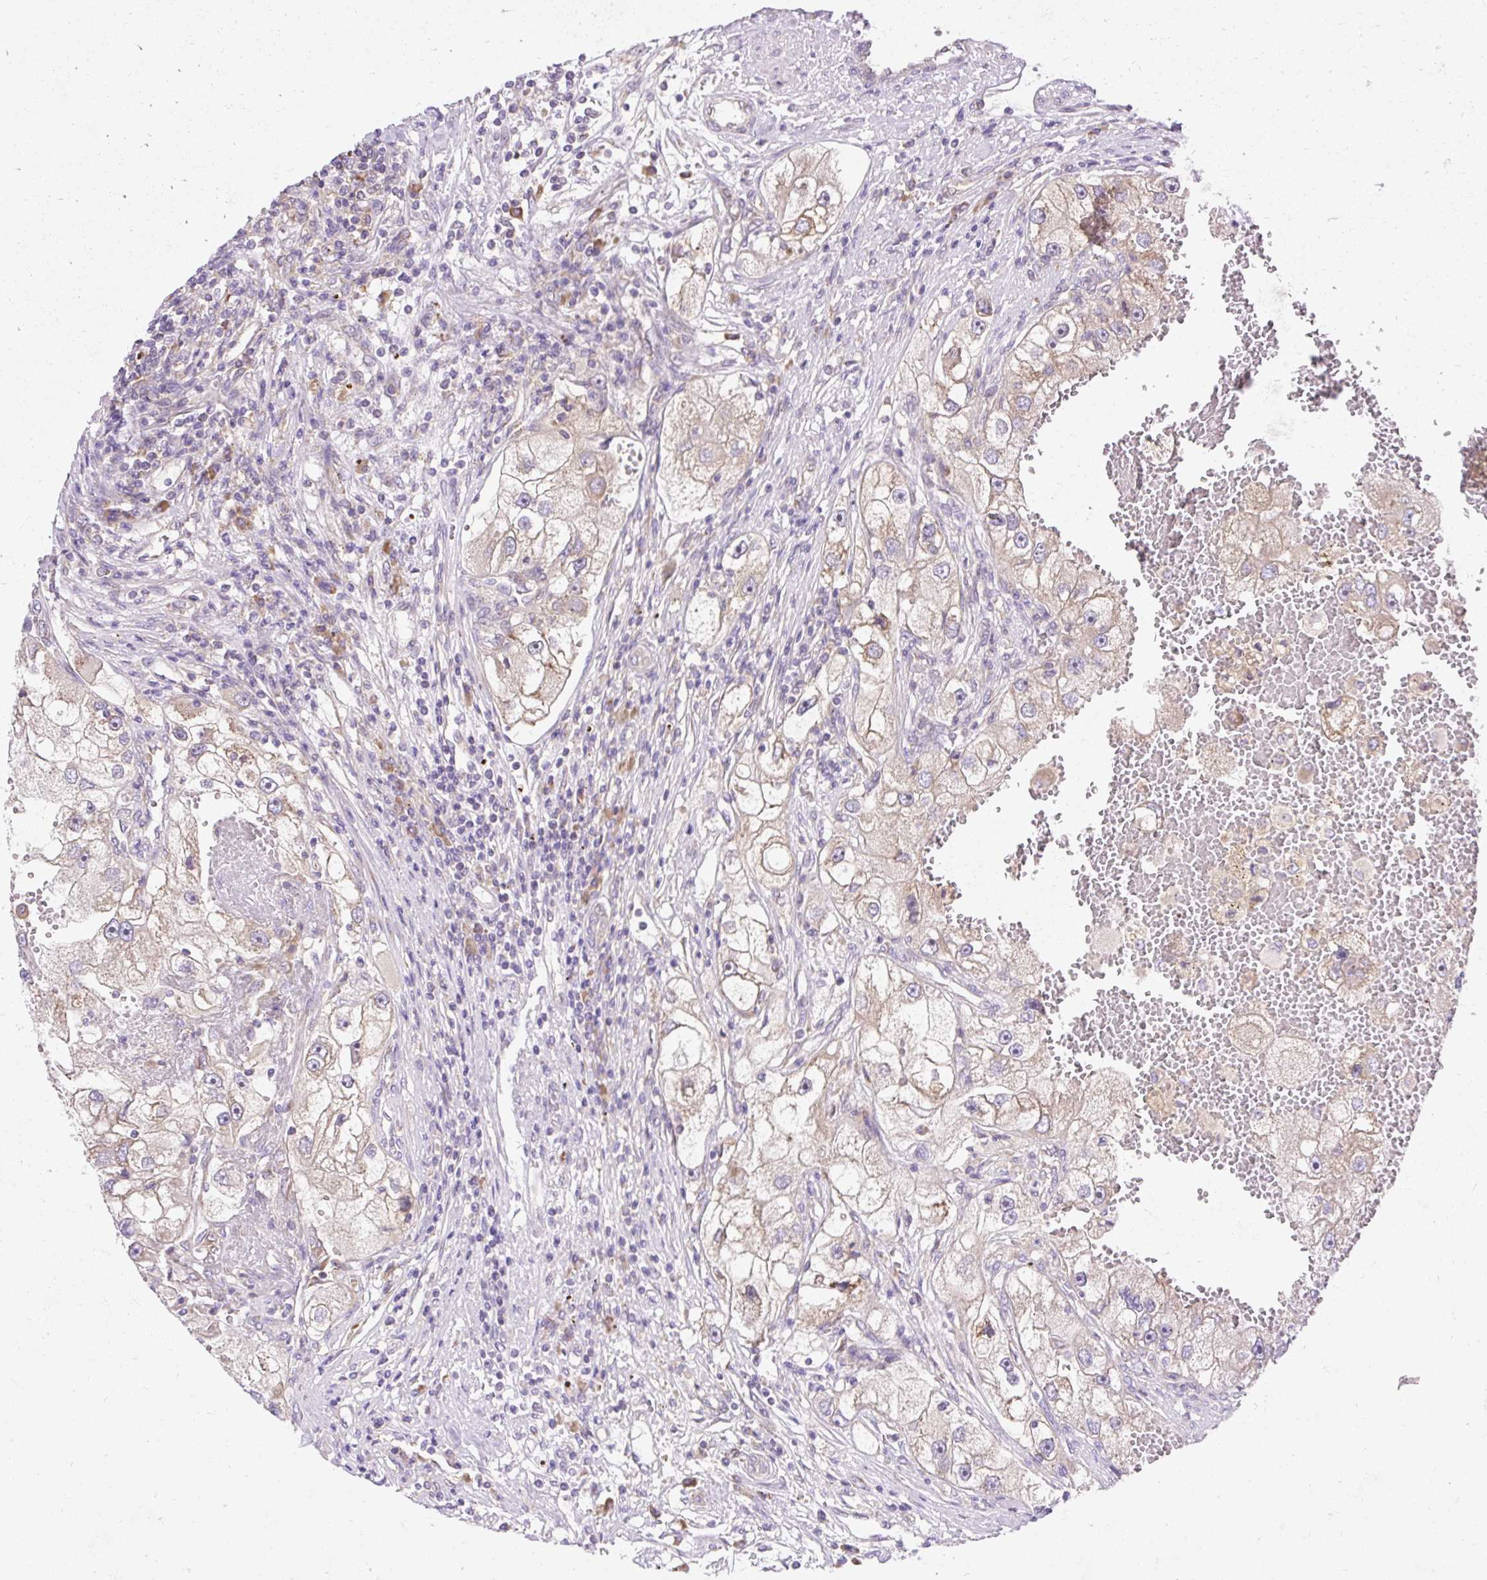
{"staining": {"intensity": "weak", "quantity": "<25%", "location": "cytoplasmic/membranous"}, "tissue": "renal cancer", "cell_type": "Tumor cells", "image_type": "cancer", "snomed": [{"axis": "morphology", "description": "Adenocarcinoma, NOS"}, {"axis": "topography", "description": "Kidney"}], "caption": "IHC image of neoplastic tissue: adenocarcinoma (renal) stained with DAB shows no significant protein staining in tumor cells.", "gene": "GPR45", "patient": {"sex": "male", "age": 63}}